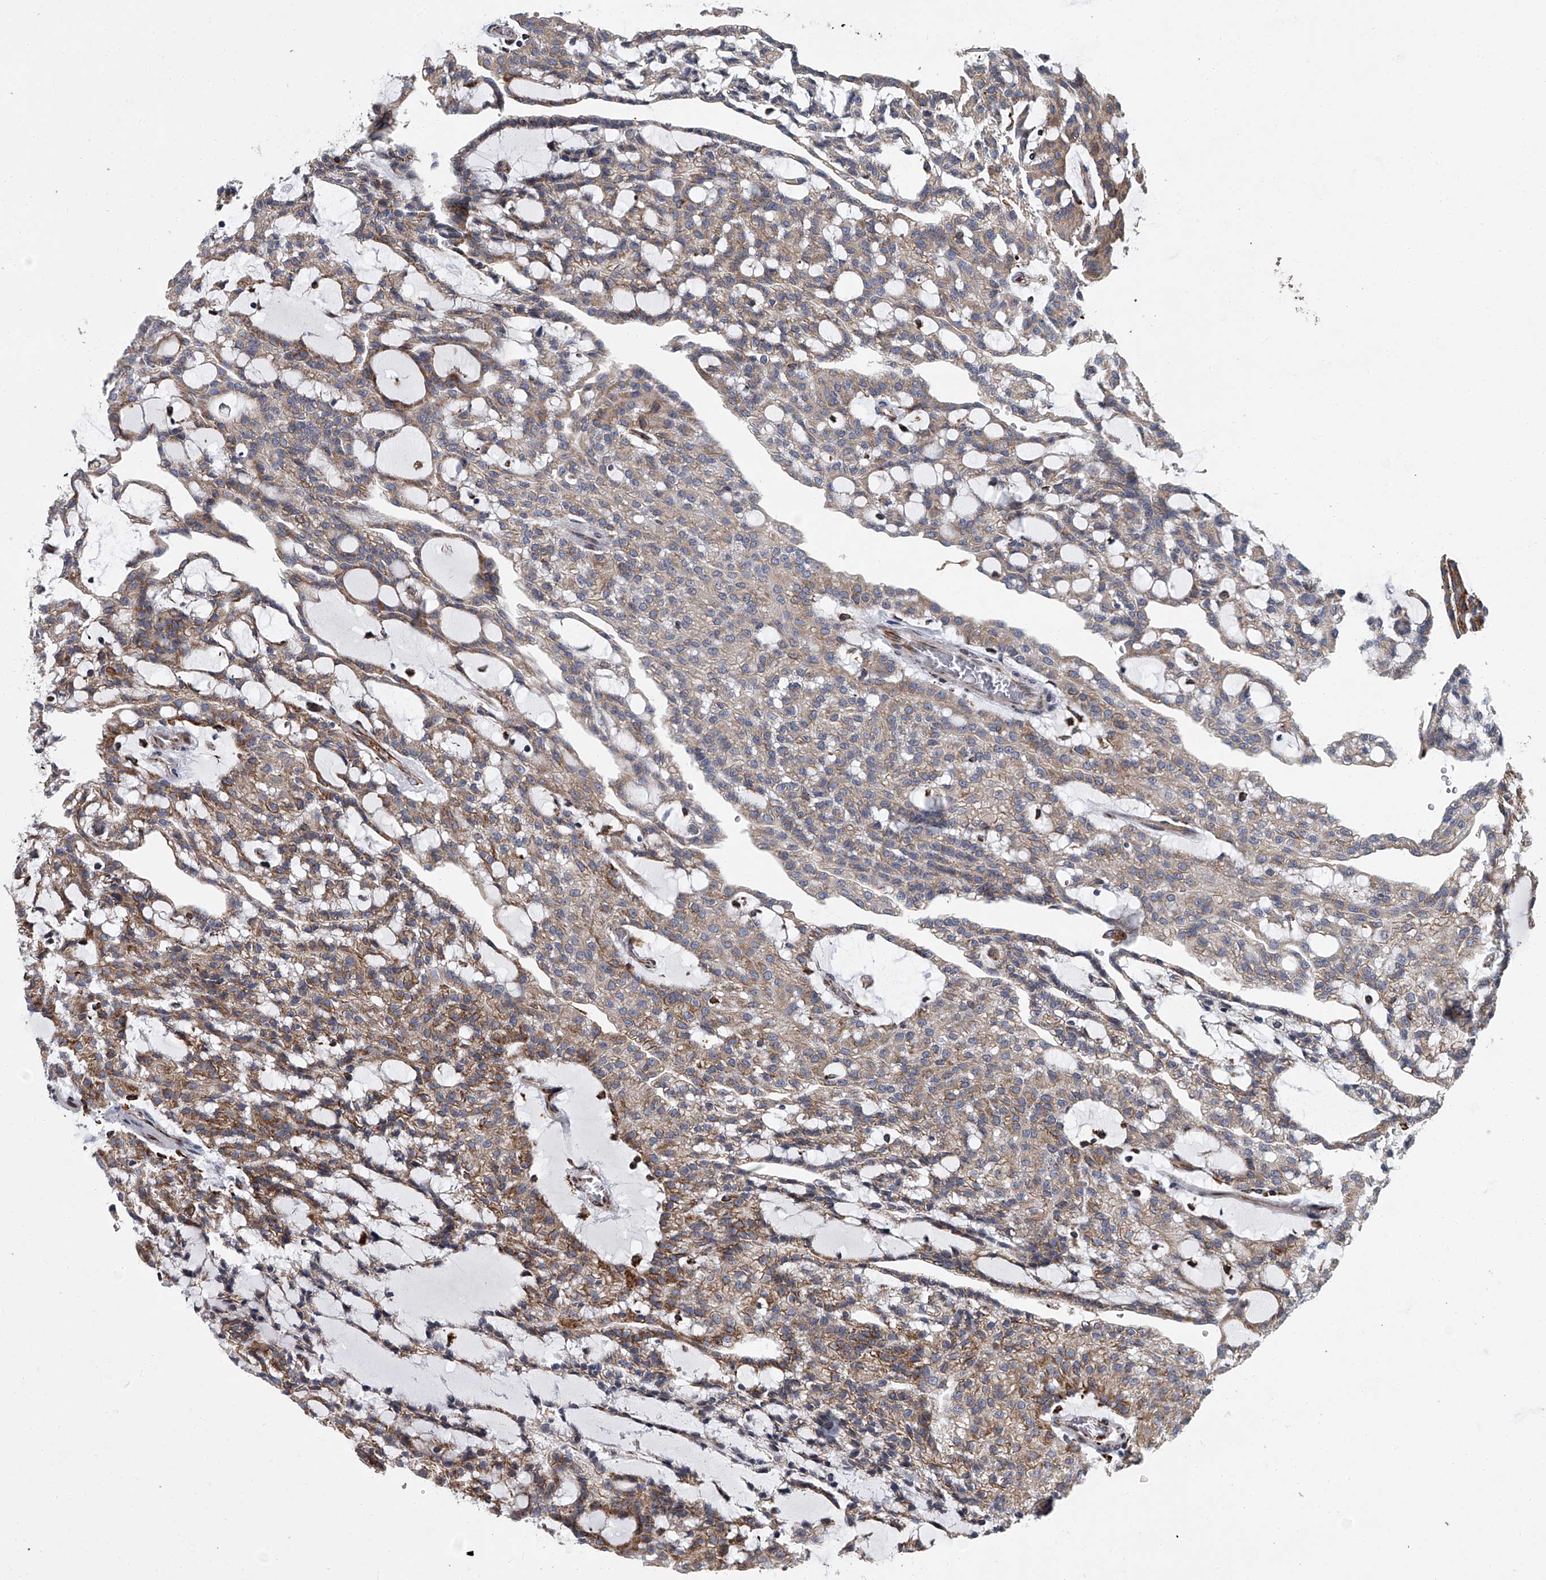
{"staining": {"intensity": "moderate", "quantity": ">75%", "location": "cytoplasmic/membranous"}, "tissue": "renal cancer", "cell_type": "Tumor cells", "image_type": "cancer", "snomed": [{"axis": "morphology", "description": "Adenocarcinoma, NOS"}, {"axis": "topography", "description": "Kidney"}], "caption": "Renal cancer stained with a brown dye shows moderate cytoplasmic/membranous positive staining in approximately >75% of tumor cells.", "gene": "TMEM63C", "patient": {"sex": "male", "age": 63}}